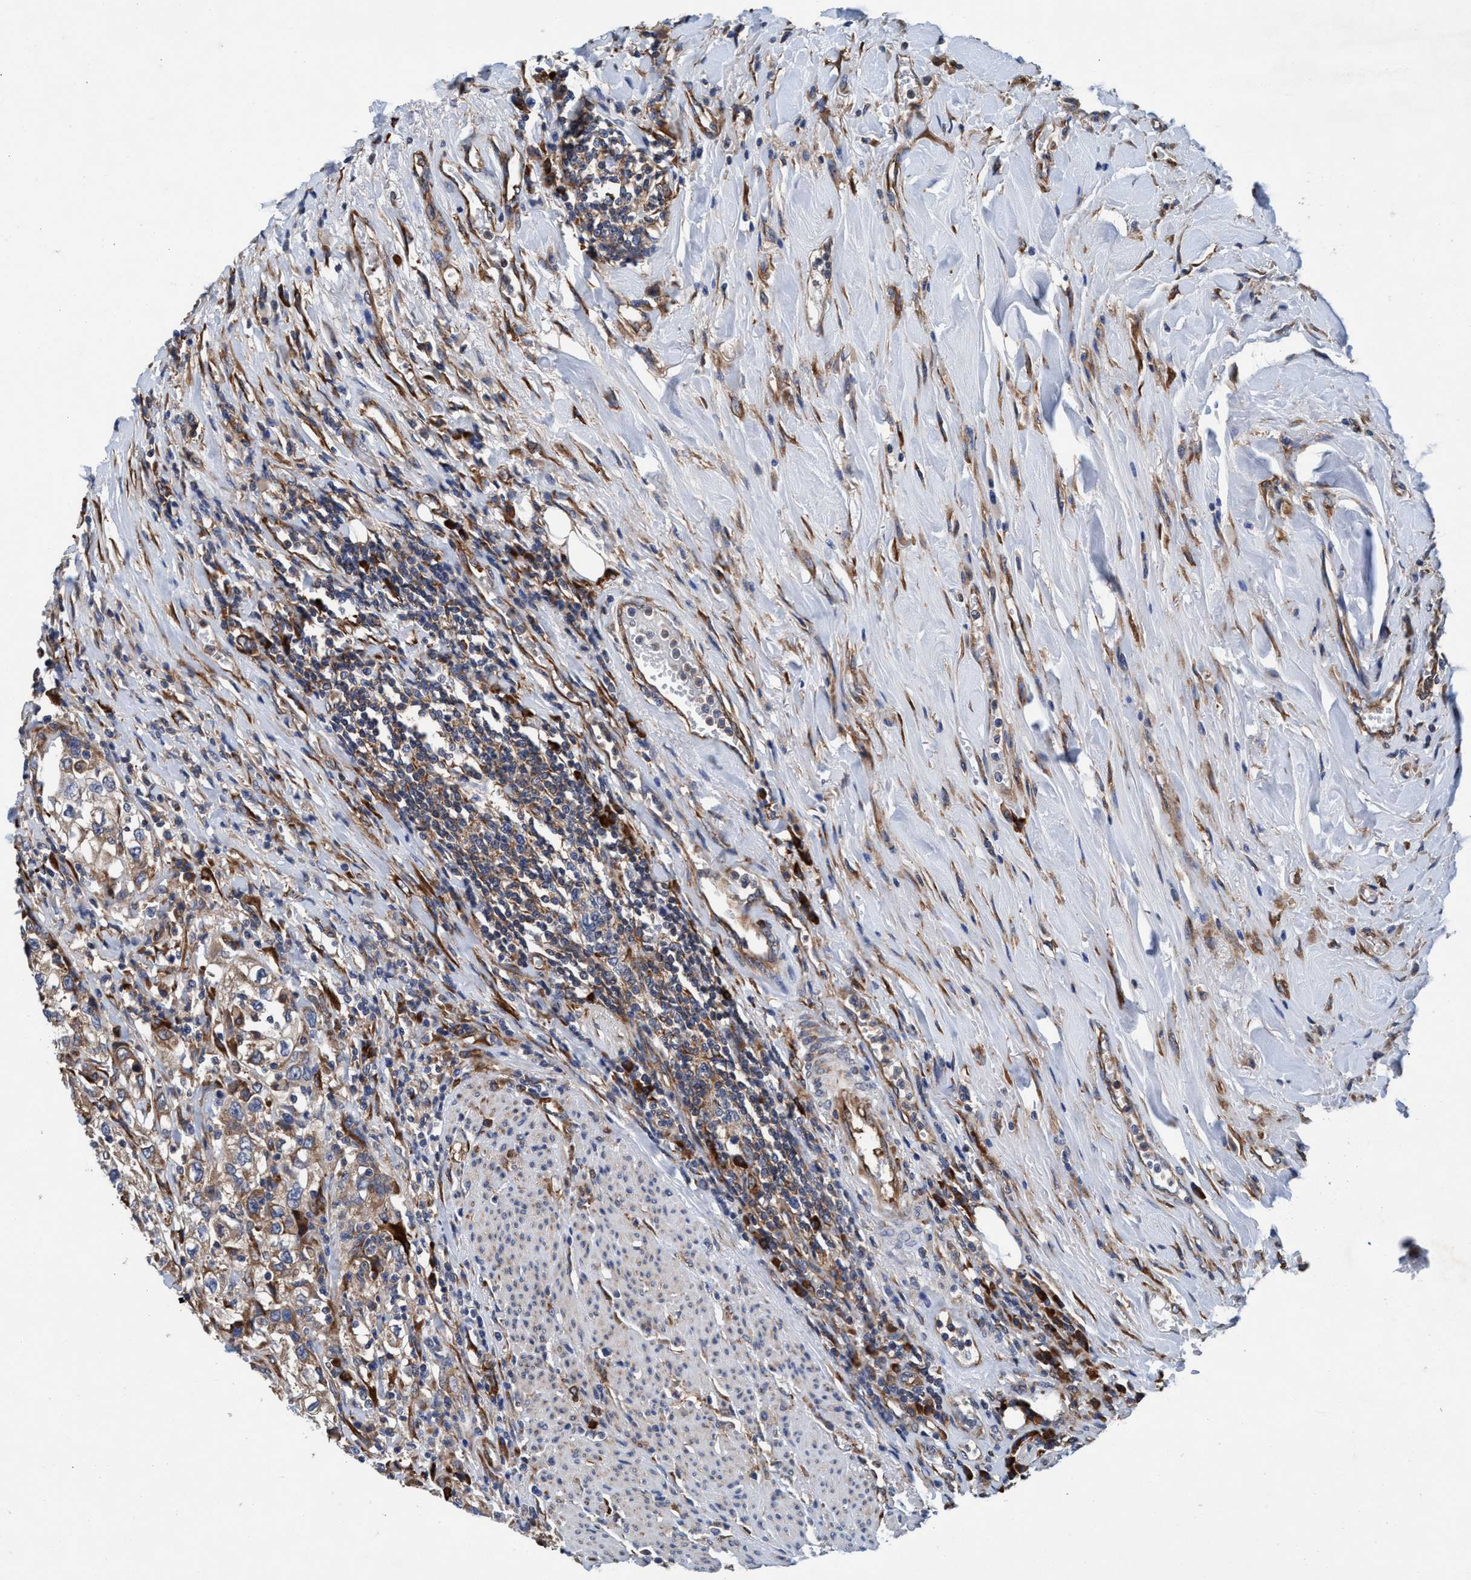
{"staining": {"intensity": "moderate", "quantity": "25%-75%", "location": "cytoplasmic/membranous"}, "tissue": "urothelial cancer", "cell_type": "Tumor cells", "image_type": "cancer", "snomed": [{"axis": "morphology", "description": "Urothelial carcinoma, High grade"}, {"axis": "topography", "description": "Urinary bladder"}], "caption": "Protein expression analysis of human urothelial cancer reveals moderate cytoplasmic/membranous staining in about 25%-75% of tumor cells. (IHC, brightfield microscopy, high magnification).", "gene": "ENDOG", "patient": {"sex": "female", "age": 80}}